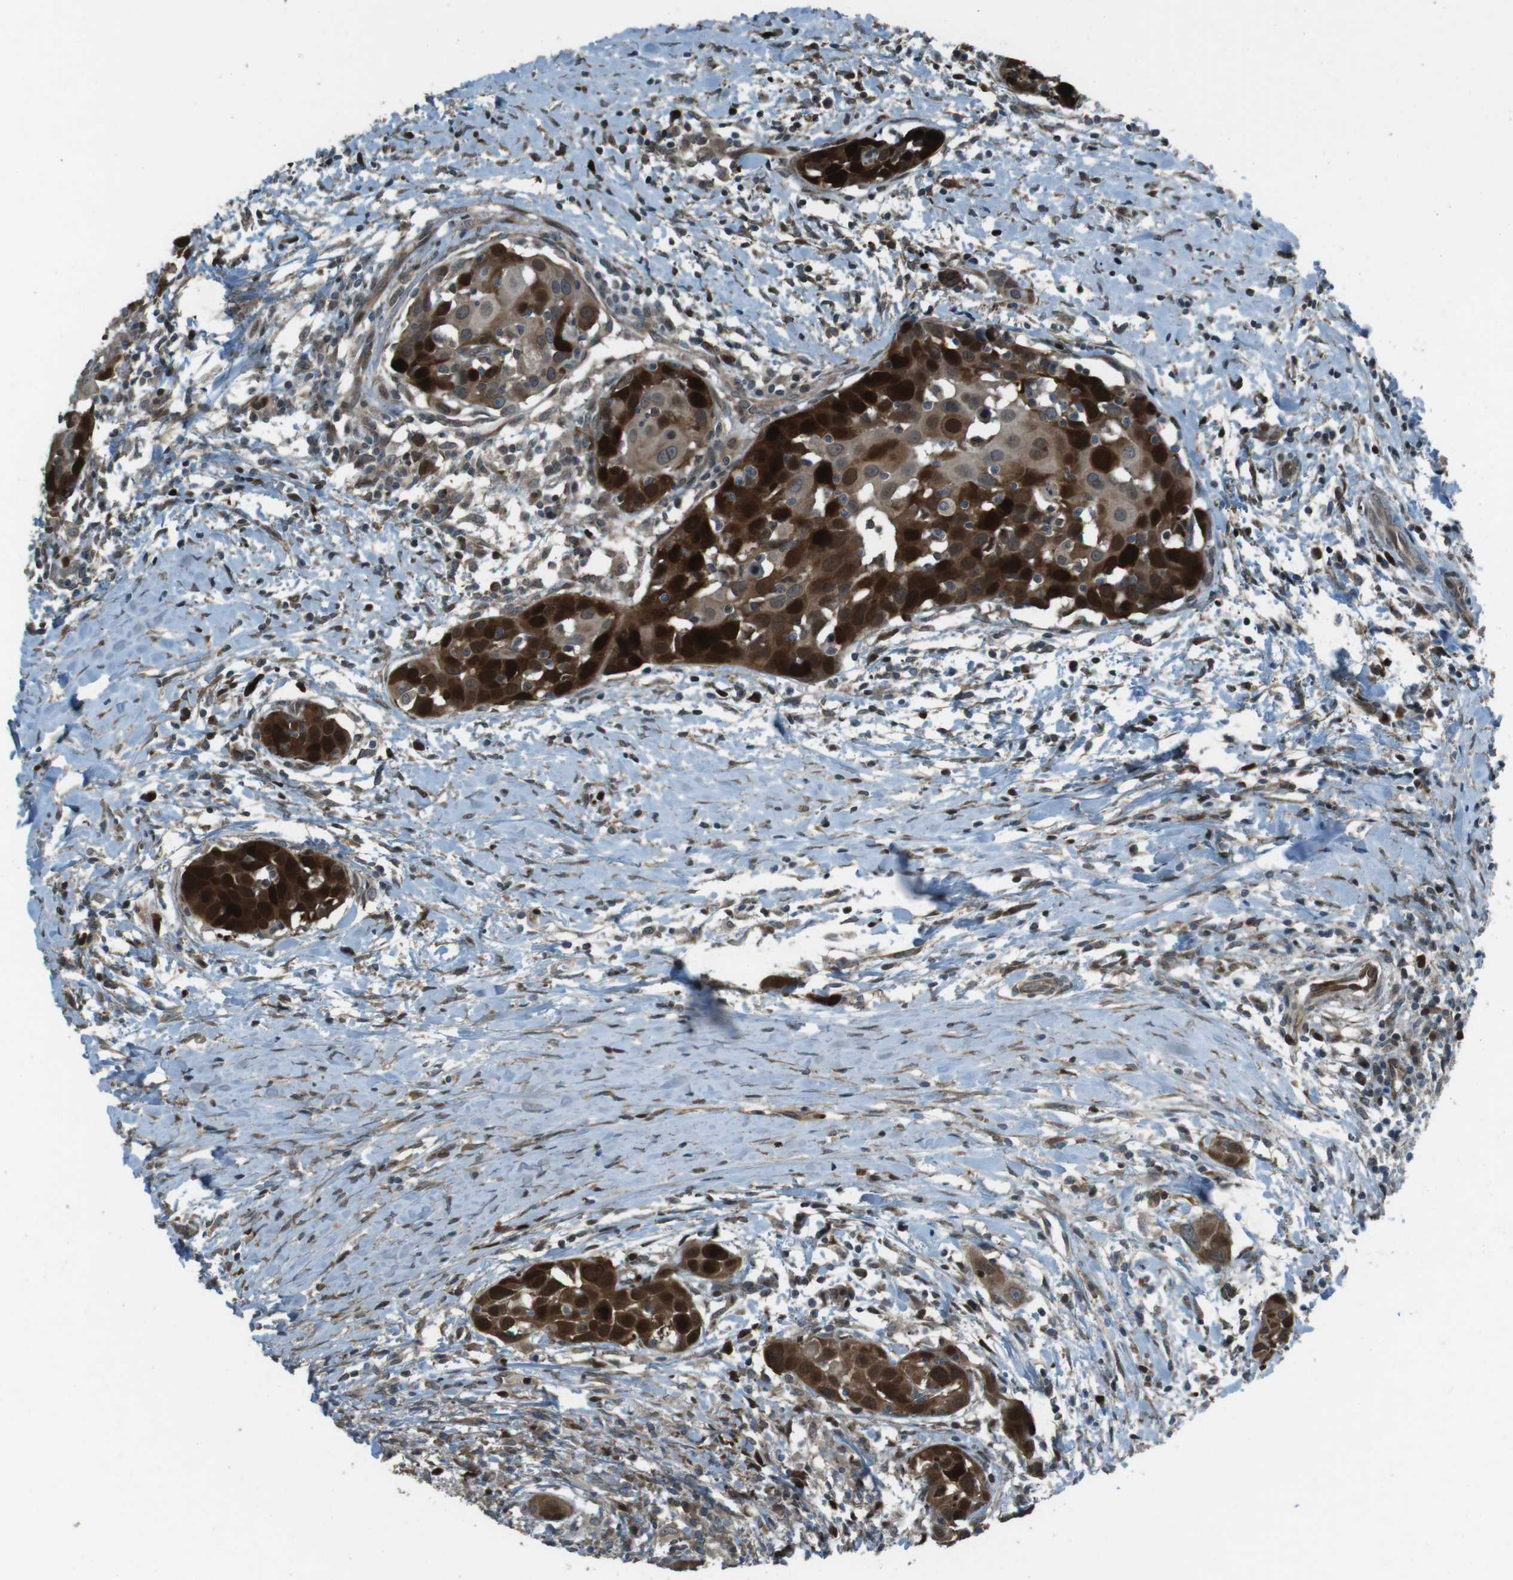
{"staining": {"intensity": "strong", "quantity": ">75%", "location": "cytoplasmic/membranous,nuclear"}, "tissue": "head and neck cancer", "cell_type": "Tumor cells", "image_type": "cancer", "snomed": [{"axis": "morphology", "description": "Squamous cell carcinoma, NOS"}, {"axis": "topography", "description": "Oral tissue"}, {"axis": "topography", "description": "Head-Neck"}], "caption": "Immunohistochemical staining of head and neck squamous cell carcinoma shows strong cytoplasmic/membranous and nuclear protein positivity in about >75% of tumor cells.", "gene": "ZNF330", "patient": {"sex": "female", "age": 50}}